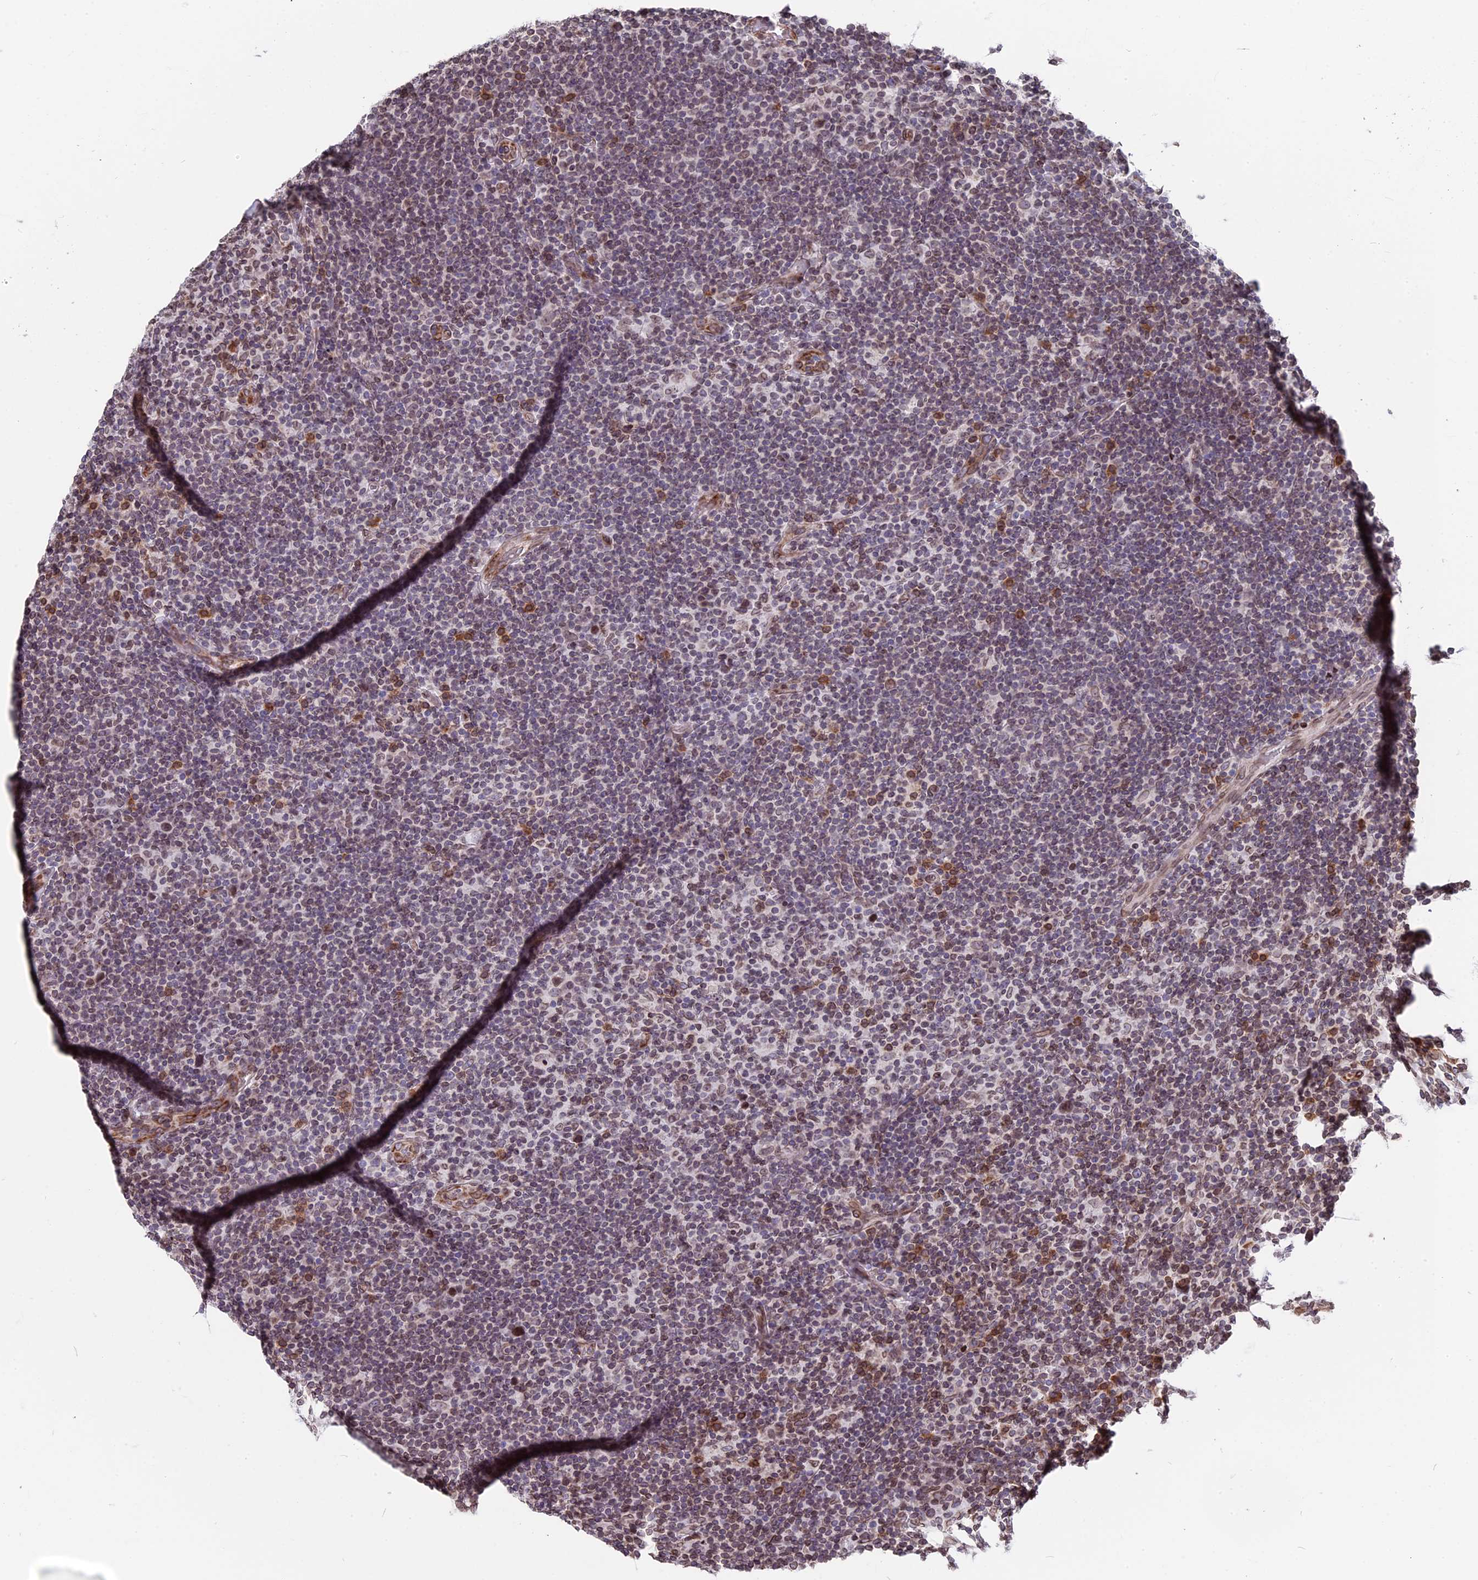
{"staining": {"intensity": "weak", "quantity": "<25%", "location": "cytoplasmic/membranous,nuclear"}, "tissue": "lymphoma", "cell_type": "Tumor cells", "image_type": "cancer", "snomed": [{"axis": "morphology", "description": "Hodgkin's disease, NOS"}, {"axis": "topography", "description": "Lymph node"}], "caption": "Protein analysis of lymphoma reveals no significant positivity in tumor cells.", "gene": "PTCHD4", "patient": {"sex": "female", "age": 57}}